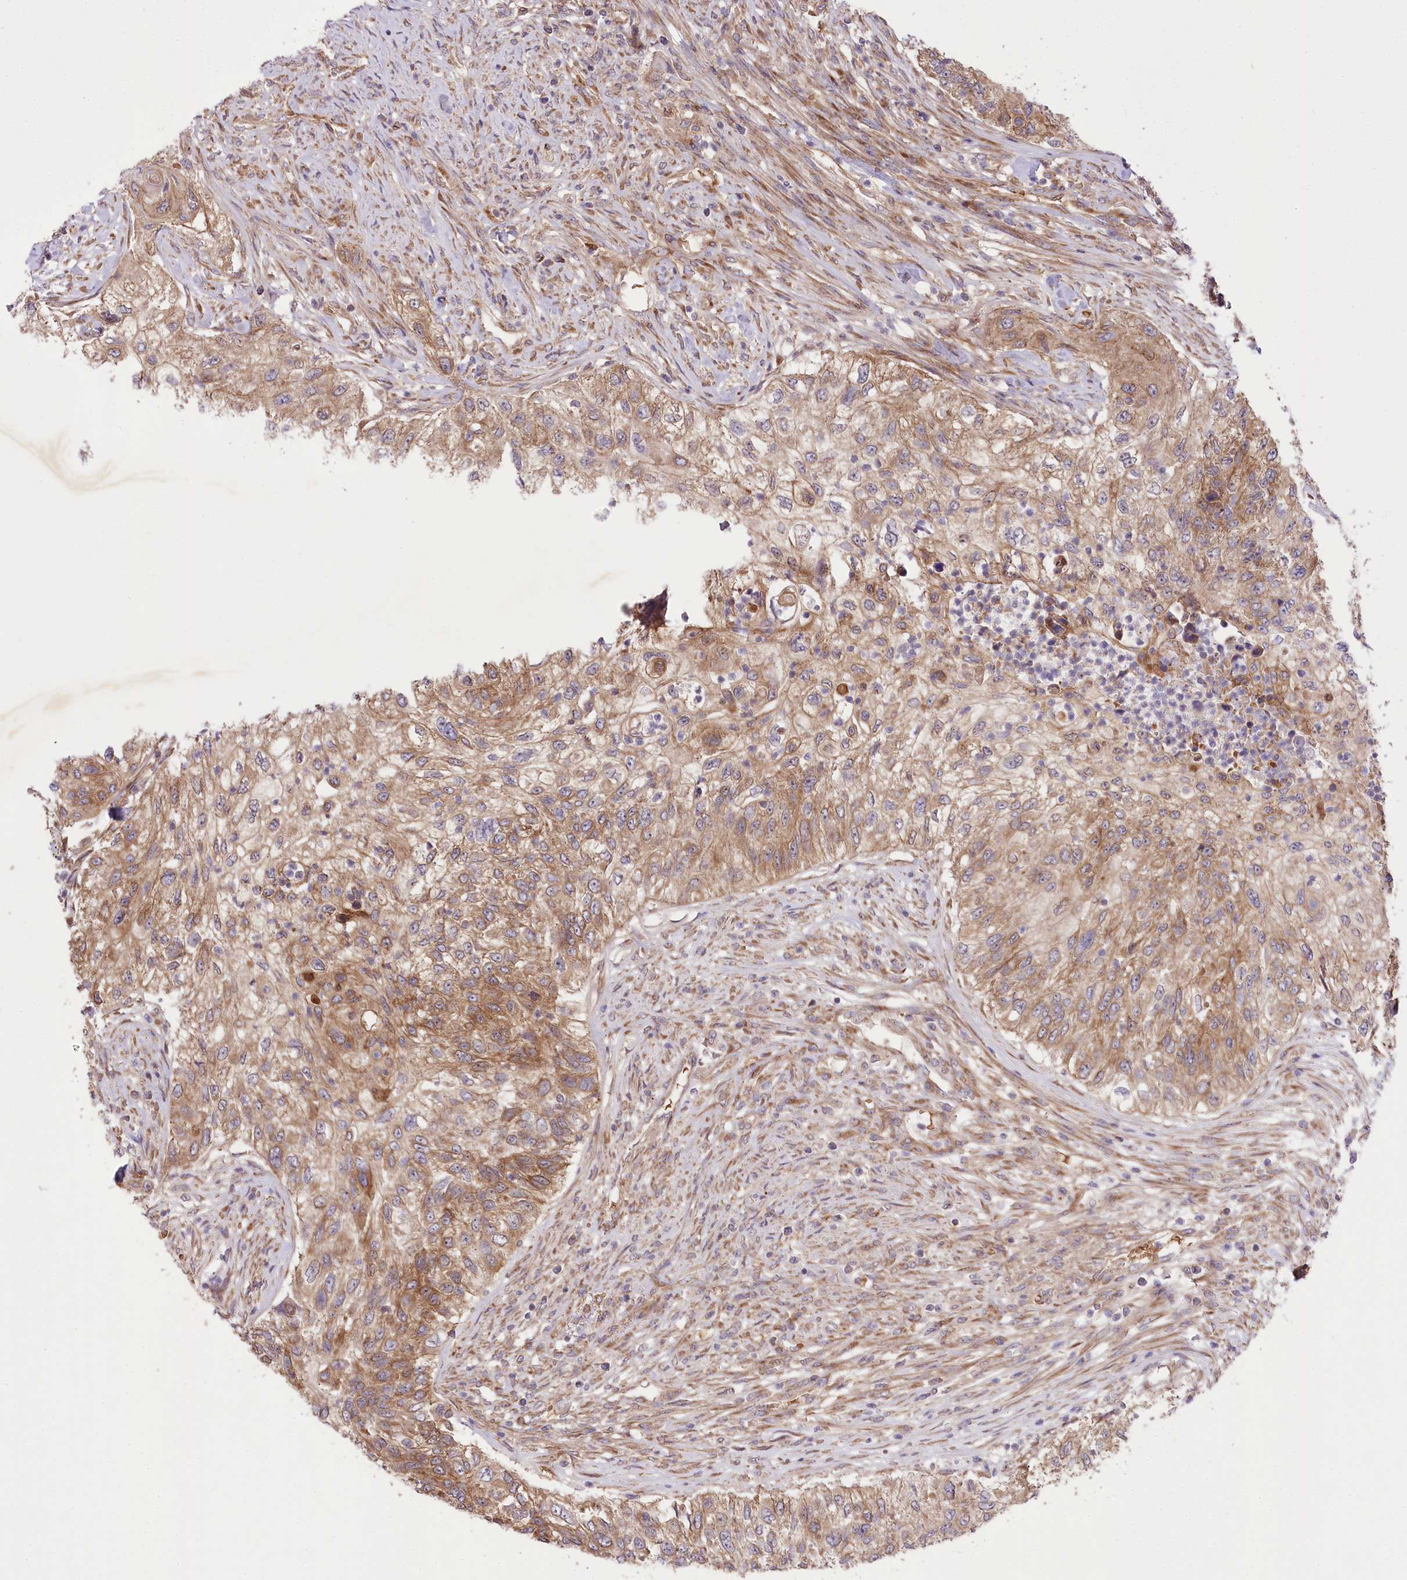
{"staining": {"intensity": "moderate", "quantity": ">75%", "location": "cytoplasmic/membranous"}, "tissue": "urothelial cancer", "cell_type": "Tumor cells", "image_type": "cancer", "snomed": [{"axis": "morphology", "description": "Urothelial carcinoma, High grade"}, {"axis": "topography", "description": "Urinary bladder"}], "caption": "A brown stain highlights moderate cytoplasmic/membranous staining of a protein in human high-grade urothelial carcinoma tumor cells.", "gene": "TRUB1", "patient": {"sex": "female", "age": 60}}